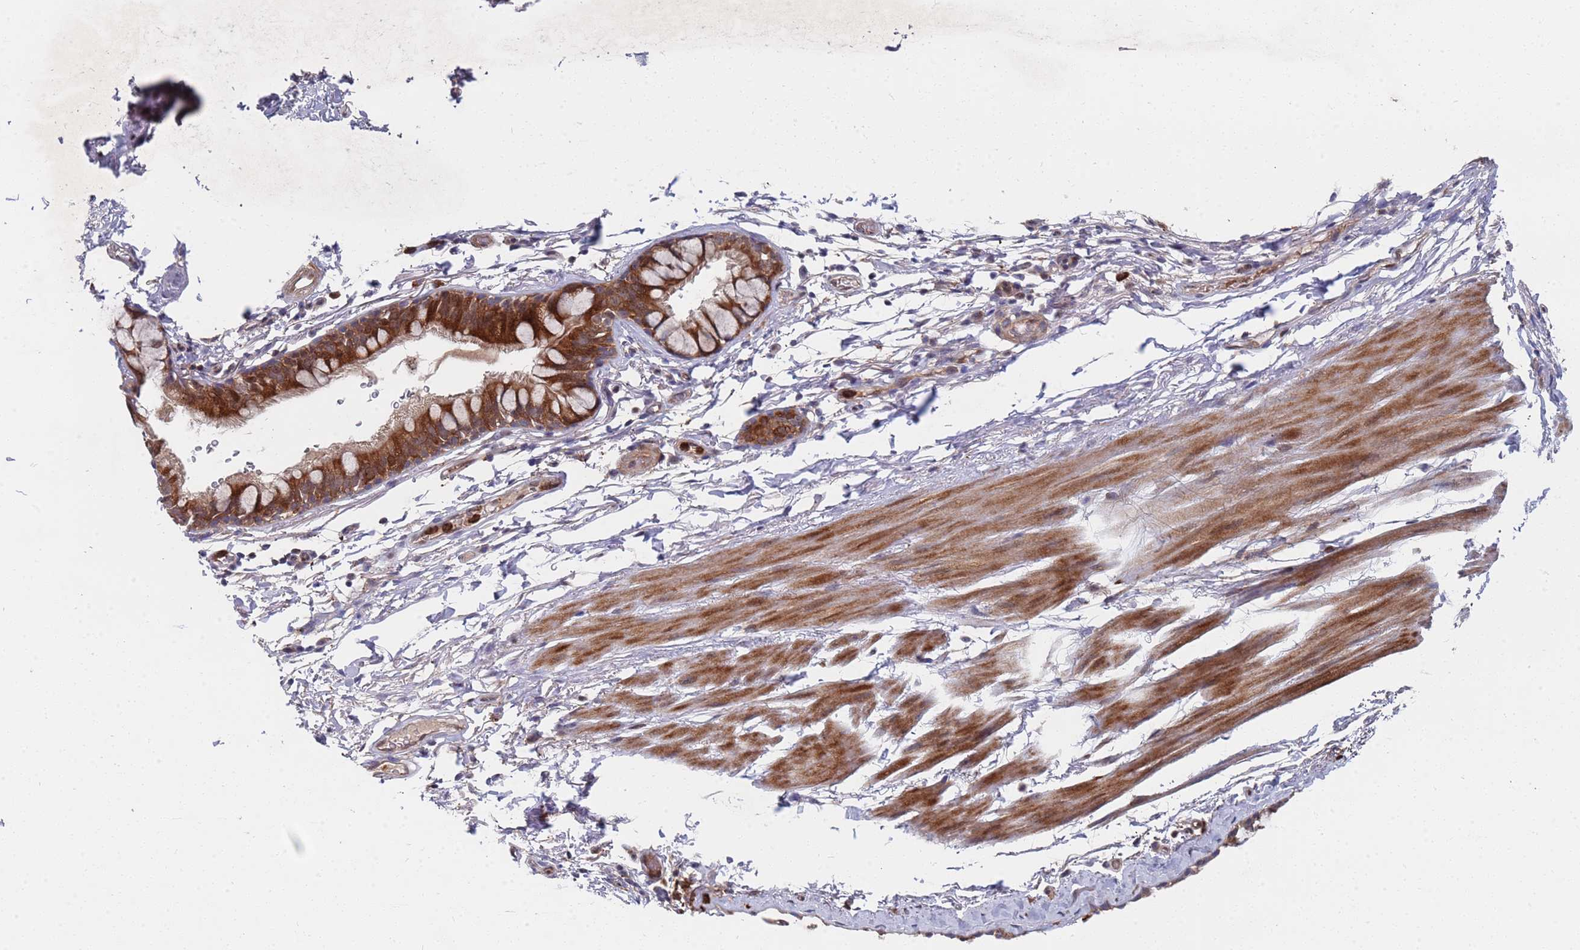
{"staining": {"intensity": "strong", "quantity": ">75%", "location": "cytoplasmic/membranous"}, "tissue": "bronchus", "cell_type": "Respiratory epithelial cells", "image_type": "normal", "snomed": [{"axis": "morphology", "description": "Normal tissue, NOS"}, {"axis": "topography", "description": "Cartilage tissue"}], "caption": "Immunohistochemical staining of benign human bronchus exhibits strong cytoplasmic/membranous protein positivity in approximately >75% of respiratory epithelial cells. The protein of interest is stained brown, and the nuclei are stained in blue (DAB (3,3'-diaminobenzidine) IHC with brightfield microscopy, high magnification).", "gene": "TMBIM6", "patient": {"sex": "male", "age": 63}}